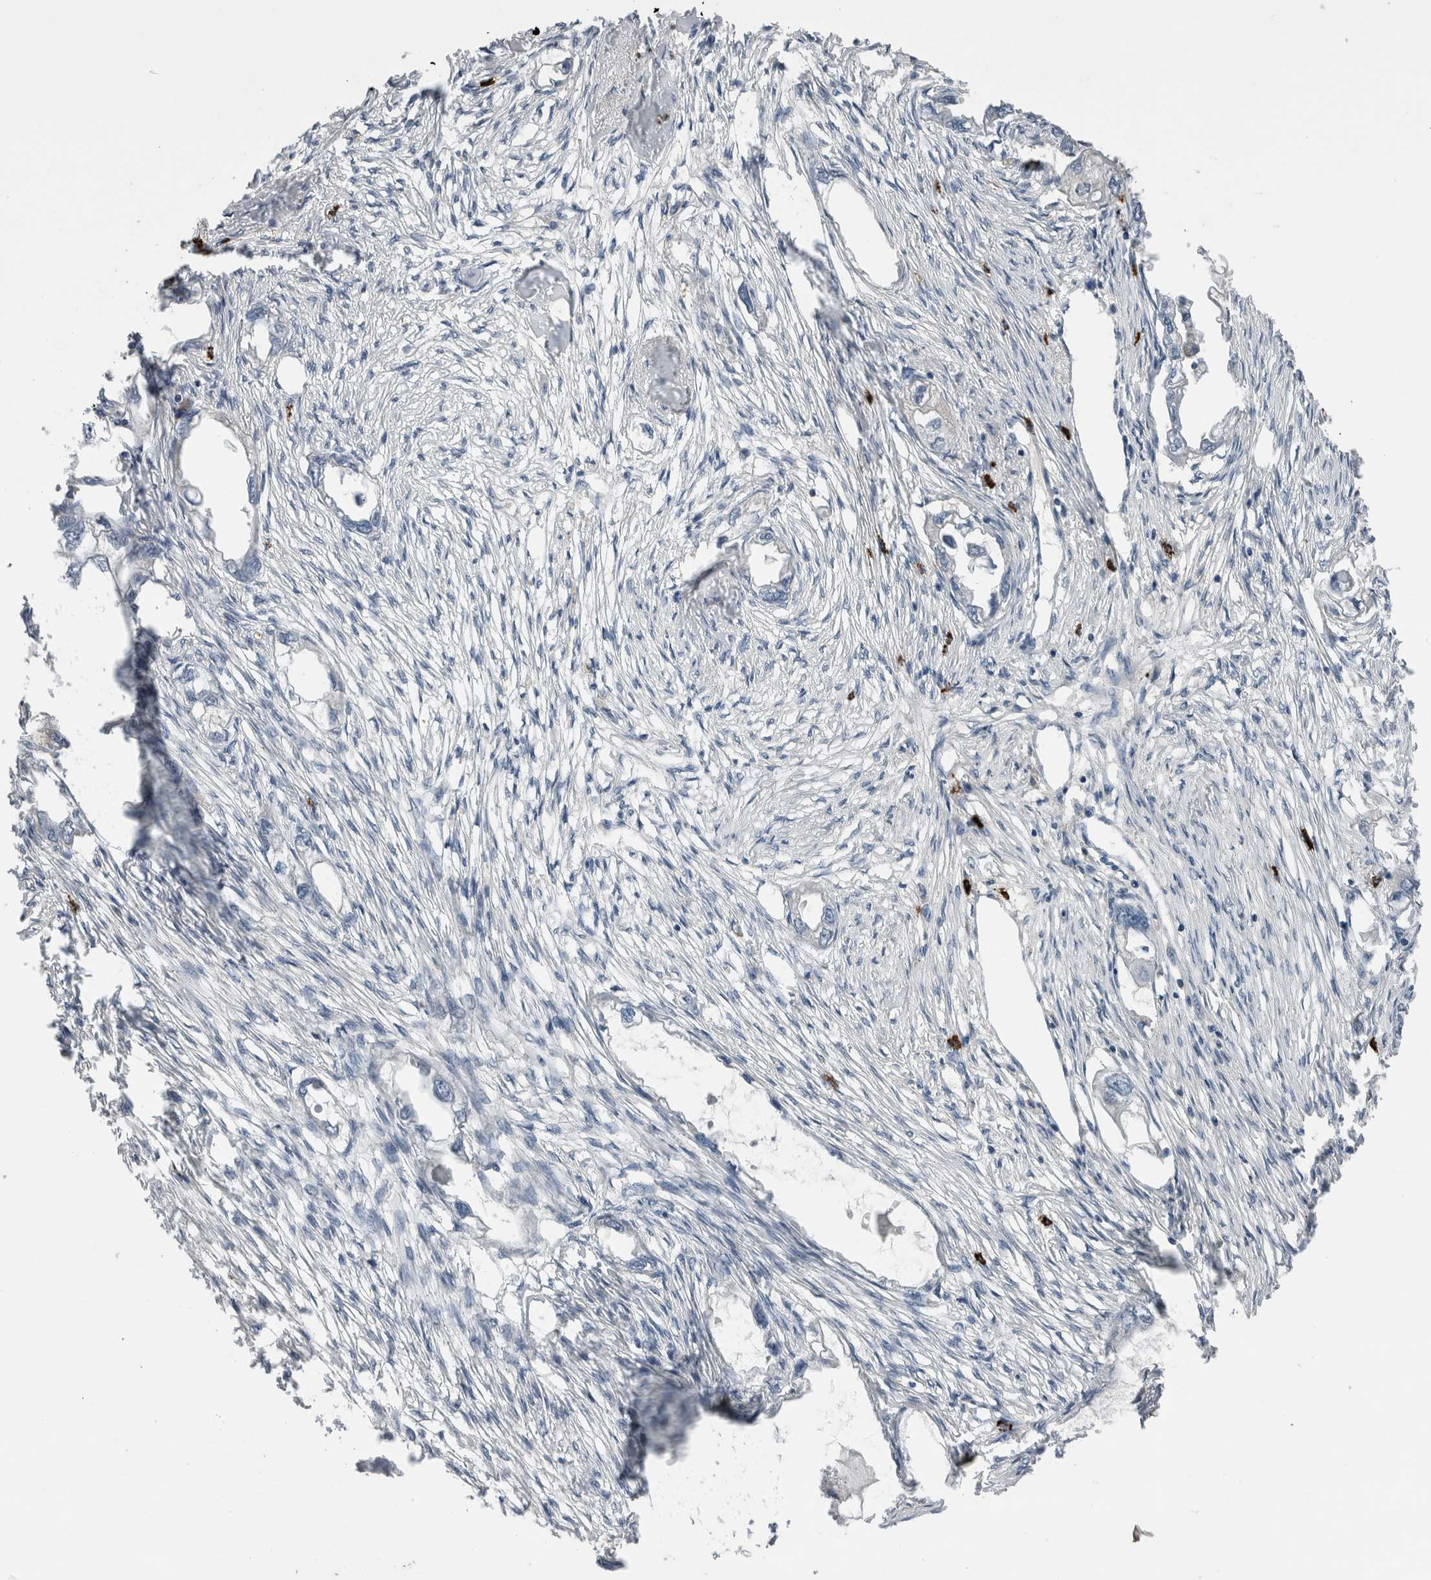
{"staining": {"intensity": "negative", "quantity": "none", "location": "none"}, "tissue": "endometrial cancer", "cell_type": "Tumor cells", "image_type": "cancer", "snomed": [{"axis": "morphology", "description": "Adenocarcinoma, NOS"}, {"axis": "morphology", "description": "Adenocarcinoma, metastatic, NOS"}, {"axis": "topography", "description": "Adipose tissue"}, {"axis": "topography", "description": "Endometrium"}], "caption": "A micrograph of human endometrial cancer (metastatic adenocarcinoma) is negative for staining in tumor cells.", "gene": "CRNN", "patient": {"sex": "female", "age": 67}}